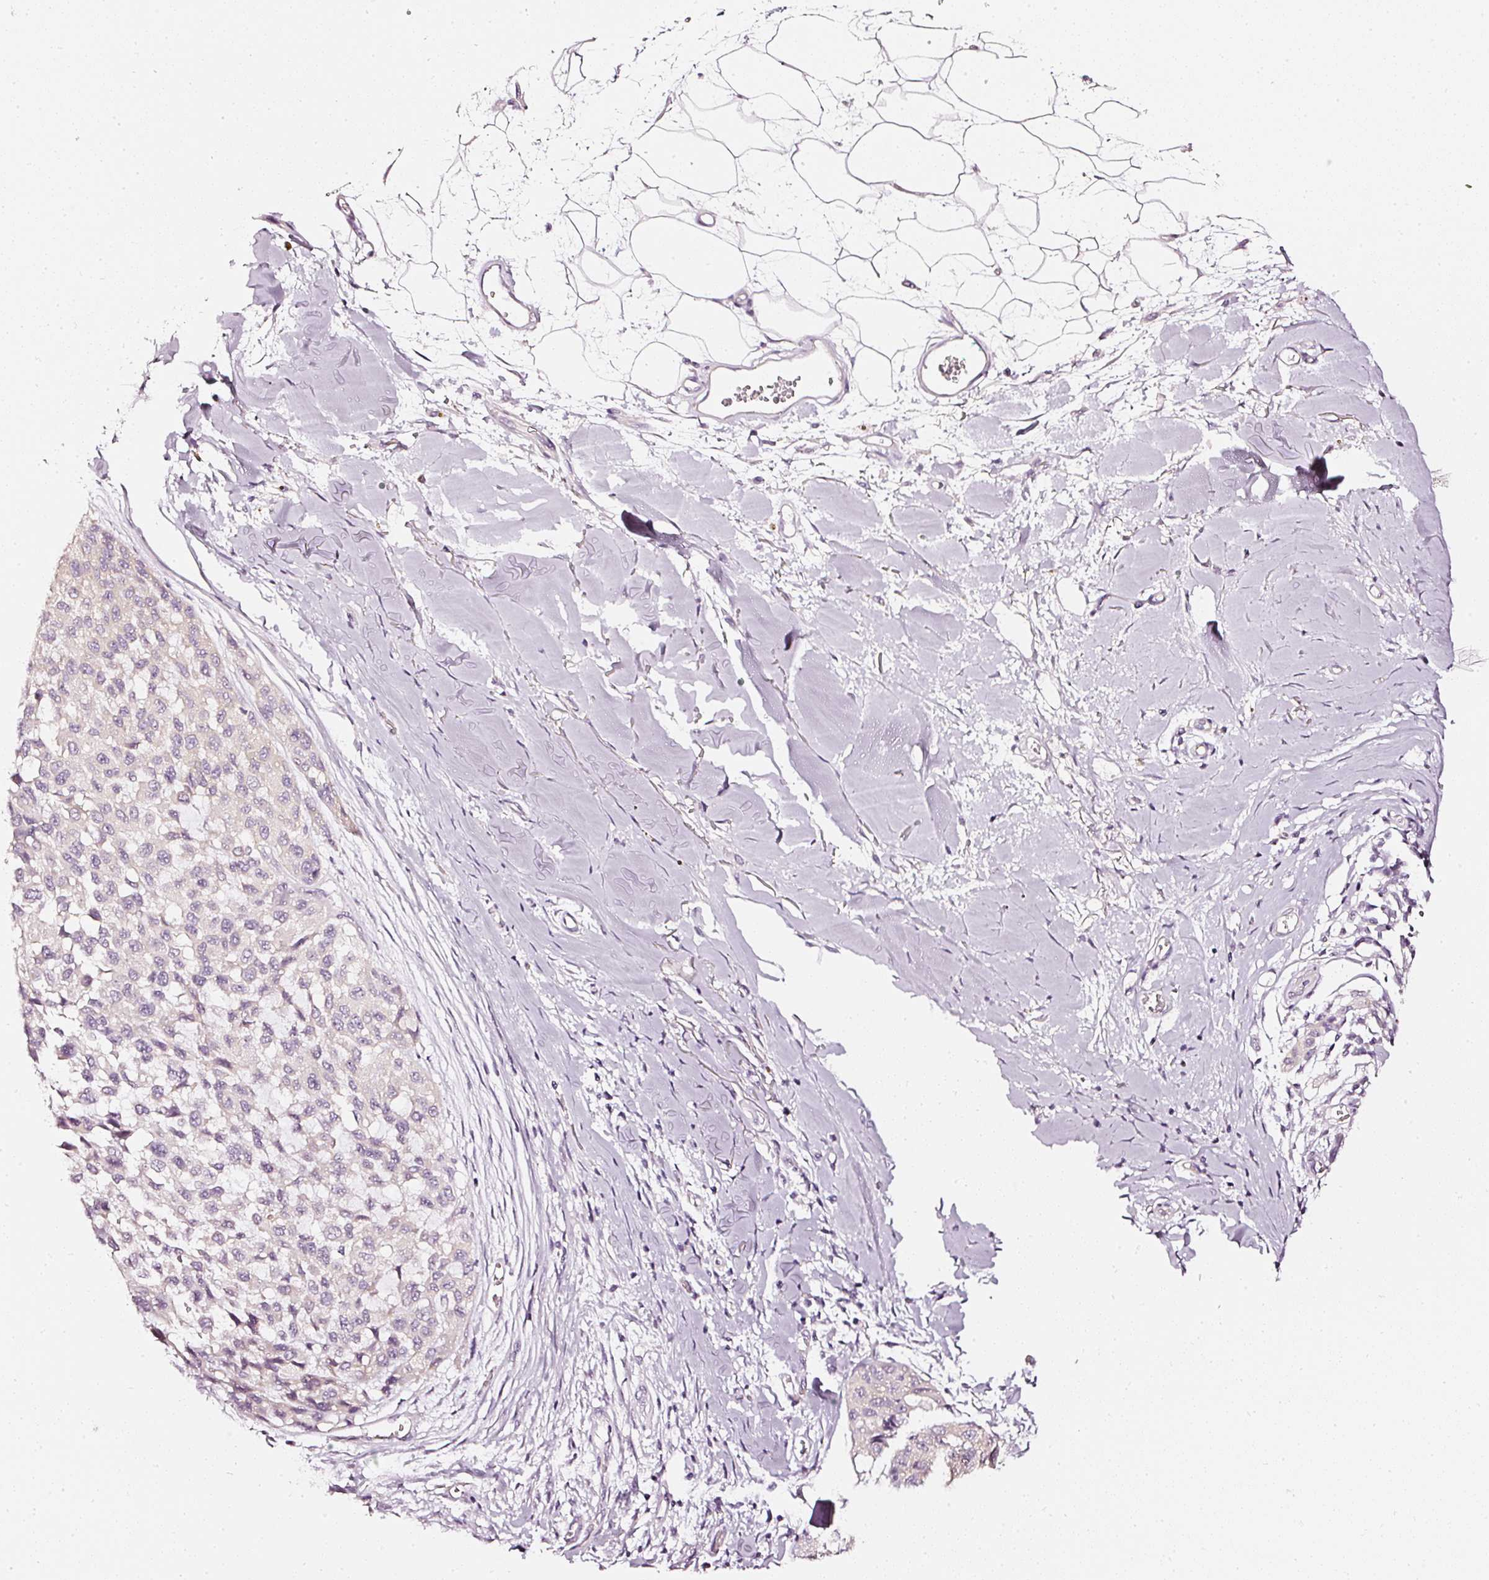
{"staining": {"intensity": "negative", "quantity": "none", "location": "none"}, "tissue": "melanoma", "cell_type": "Tumor cells", "image_type": "cancer", "snomed": [{"axis": "morphology", "description": "Malignant melanoma, NOS"}, {"axis": "topography", "description": "Skin"}], "caption": "DAB (3,3'-diaminobenzidine) immunohistochemical staining of human melanoma exhibits no significant positivity in tumor cells.", "gene": "CNP", "patient": {"sex": "male", "age": 62}}